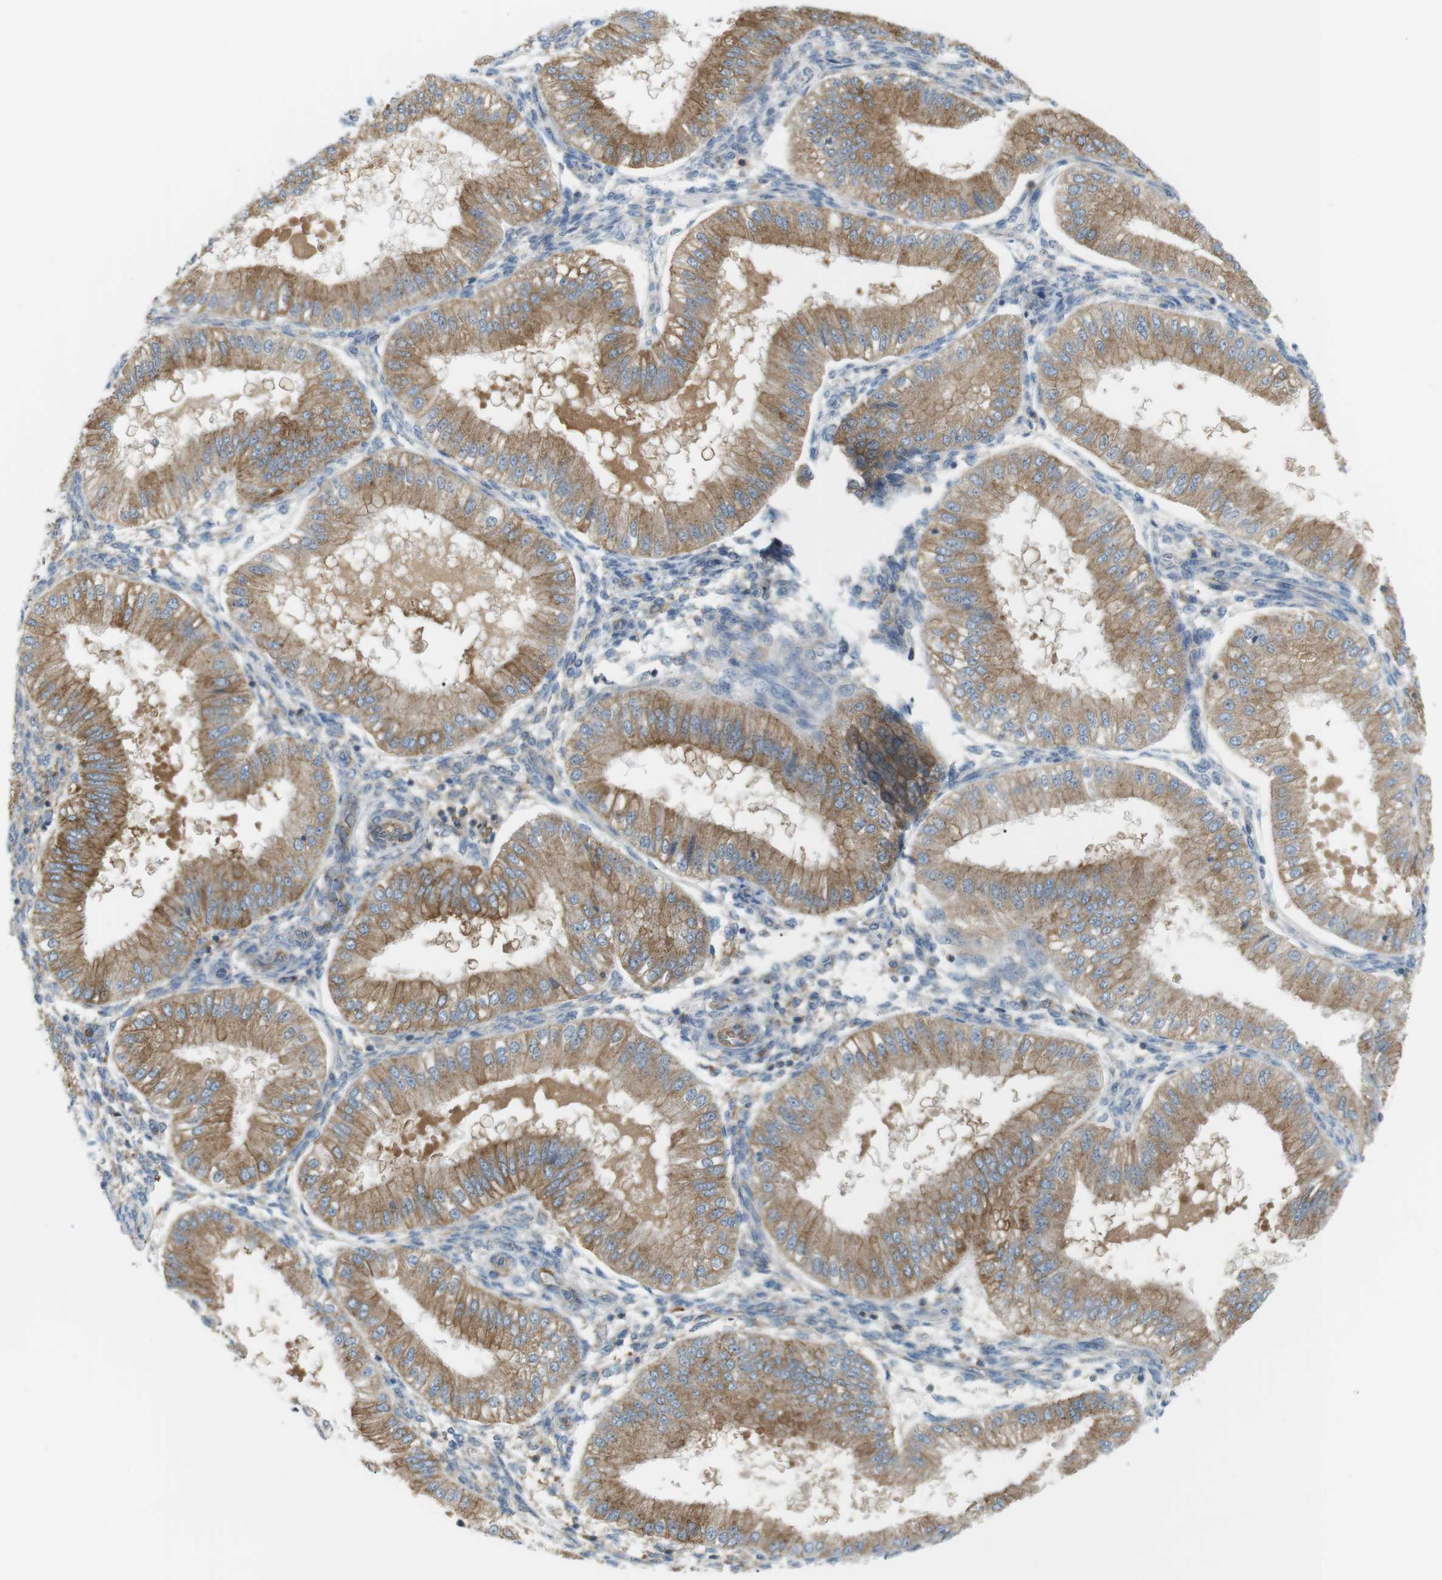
{"staining": {"intensity": "moderate", "quantity": "<25%", "location": "cytoplasmic/membranous"}, "tissue": "endometrium", "cell_type": "Cells in endometrial stroma", "image_type": "normal", "snomed": [{"axis": "morphology", "description": "Normal tissue, NOS"}, {"axis": "topography", "description": "Endometrium"}], "caption": "Protein expression by IHC exhibits moderate cytoplasmic/membranous expression in about <25% of cells in endometrial stroma in benign endometrium. (DAB = brown stain, brightfield microscopy at high magnification).", "gene": "PEPD", "patient": {"sex": "female", "age": 39}}